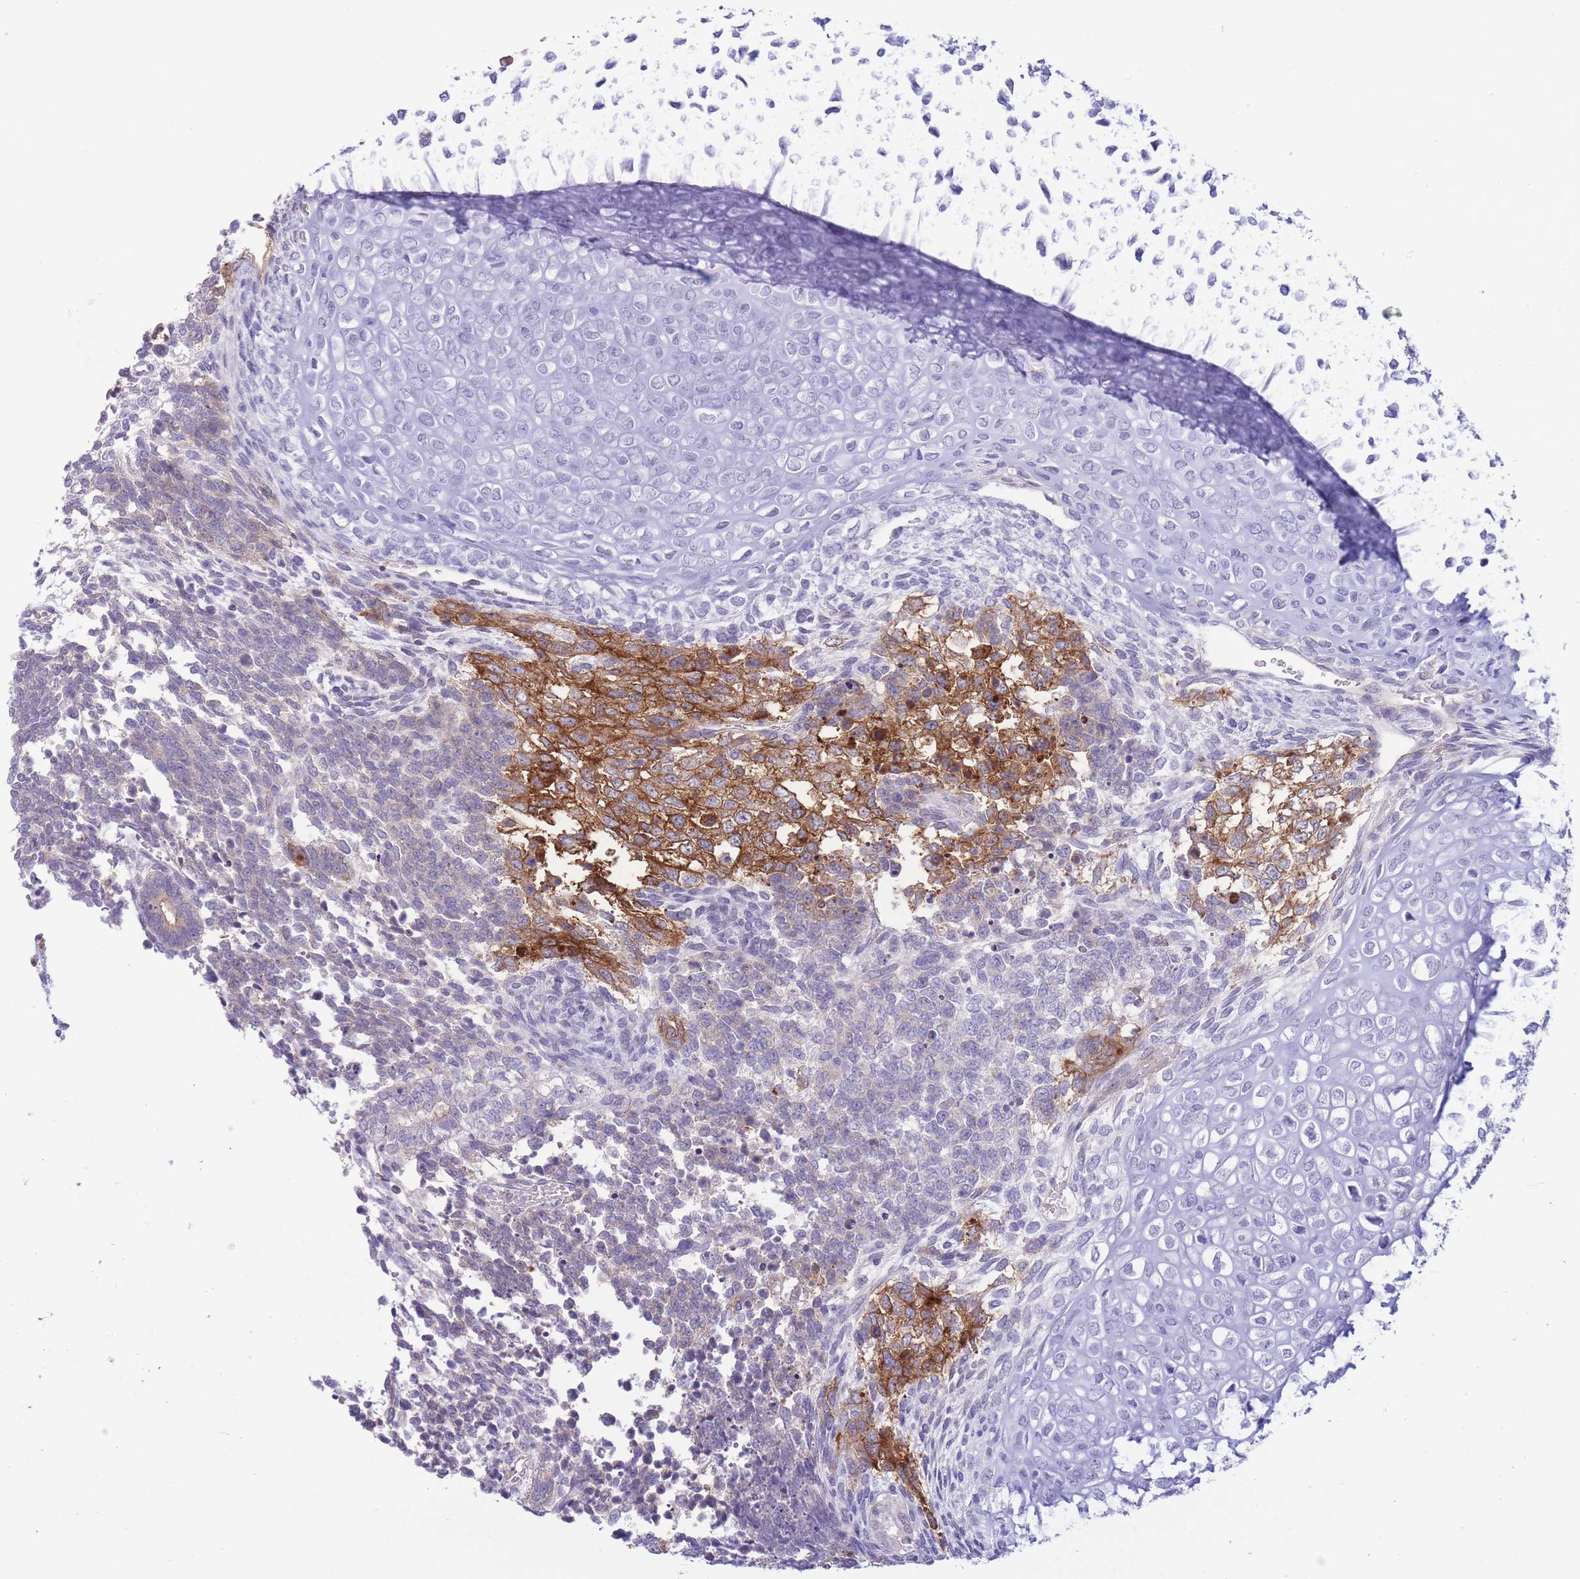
{"staining": {"intensity": "moderate", "quantity": "<25%", "location": "cytoplasmic/membranous"}, "tissue": "testis cancer", "cell_type": "Tumor cells", "image_type": "cancer", "snomed": [{"axis": "morphology", "description": "Carcinoma, Embryonal, NOS"}, {"axis": "topography", "description": "Testis"}], "caption": "This image exhibits testis embryonal carcinoma stained with IHC to label a protein in brown. The cytoplasmic/membranous of tumor cells show moderate positivity for the protein. Nuclei are counter-stained blue.", "gene": "ASAP3", "patient": {"sex": "male", "age": 23}}